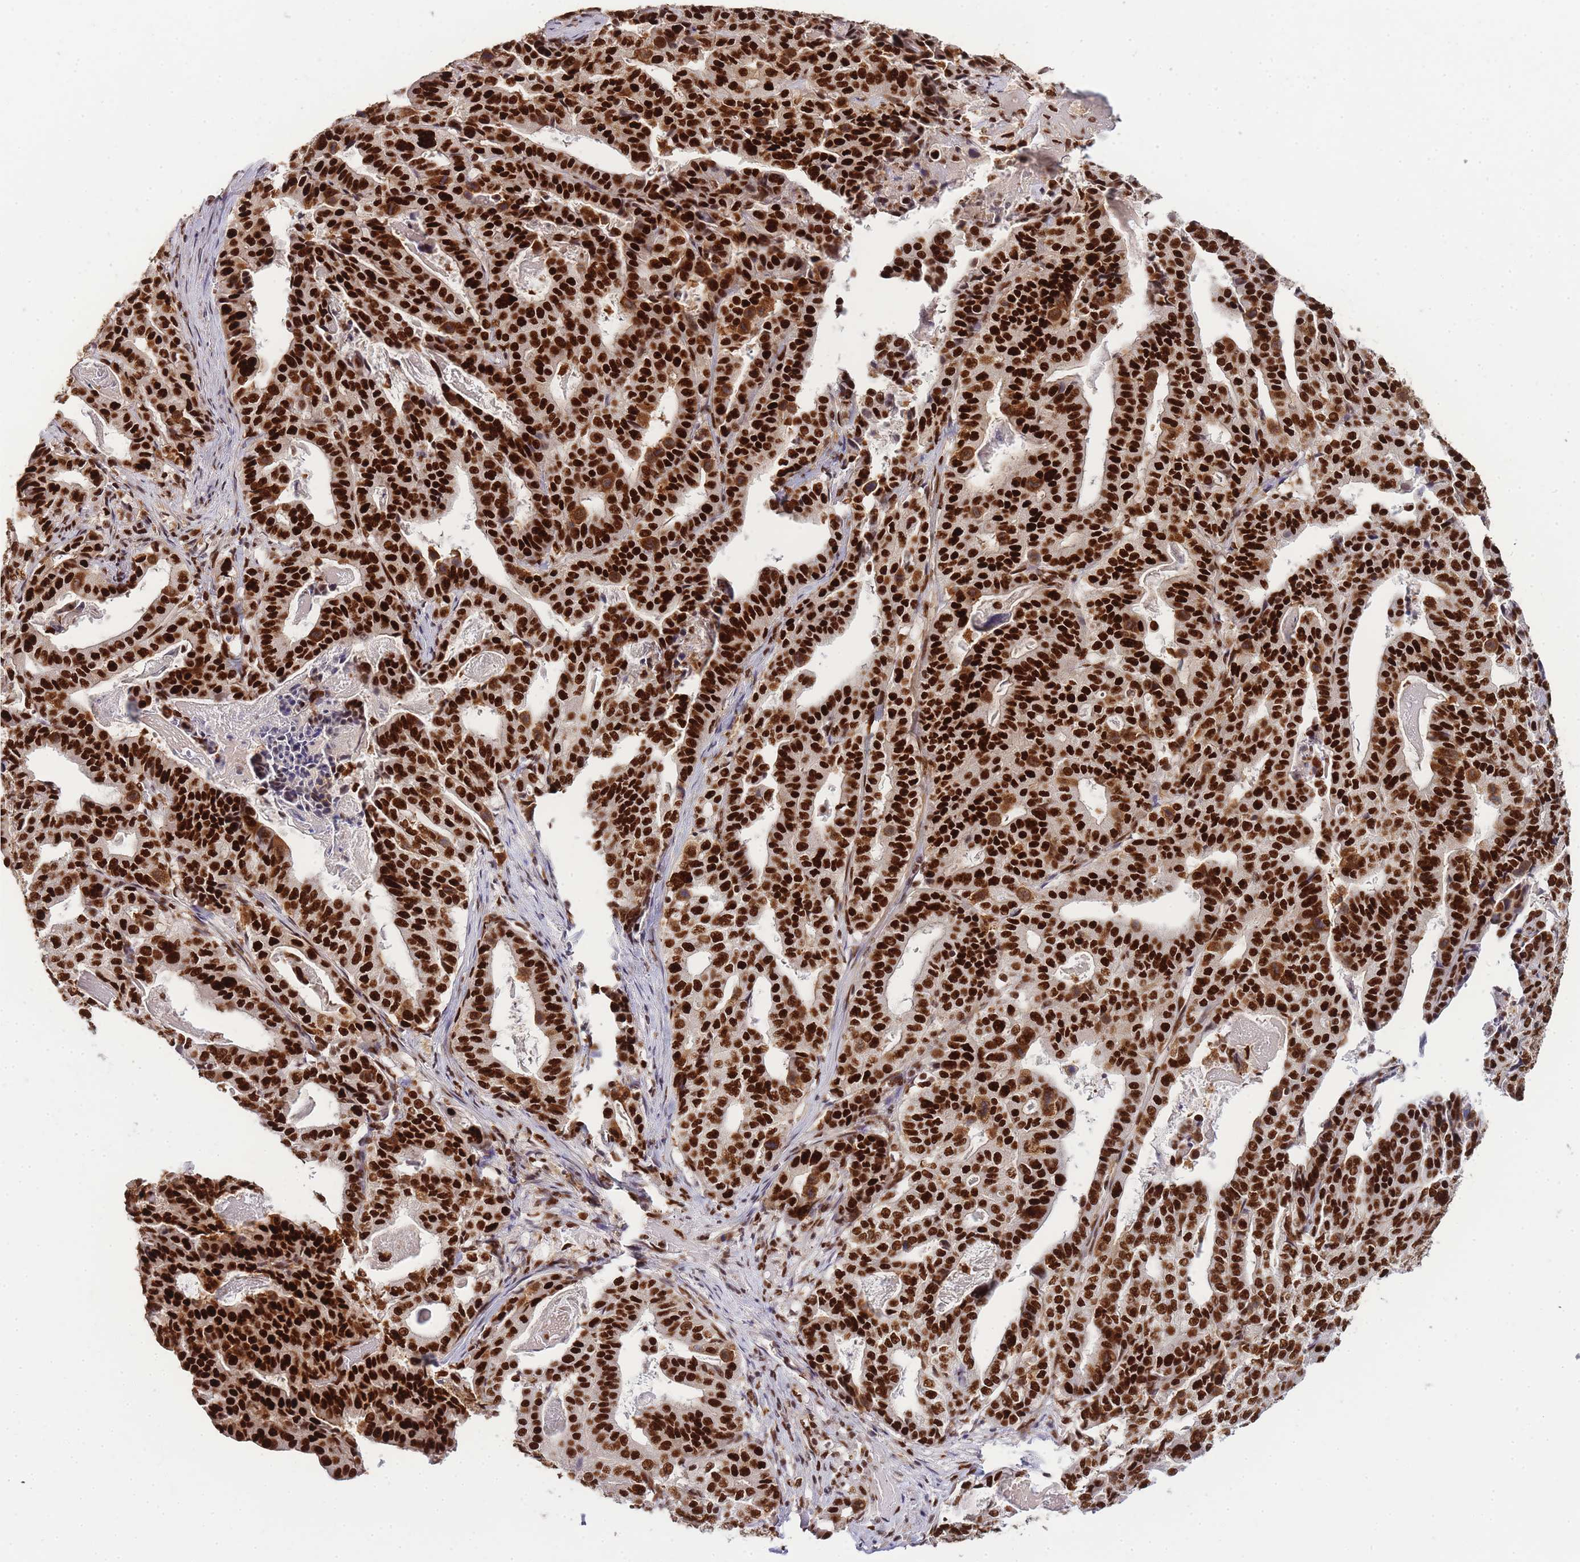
{"staining": {"intensity": "strong", "quantity": ">75%", "location": "nuclear"}, "tissue": "stomach cancer", "cell_type": "Tumor cells", "image_type": "cancer", "snomed": [{"axis": "morphology", "description": "Adenocarcinoma, NOS"}, {"axis": "topography", "description": "Stomach"}], "caption": "Strong nuclear protein positivity is present in about >75% of tumor cells in stomach cancer.", "gene": "PRKDC", "patient": {"sex": "male", "age": 48}}